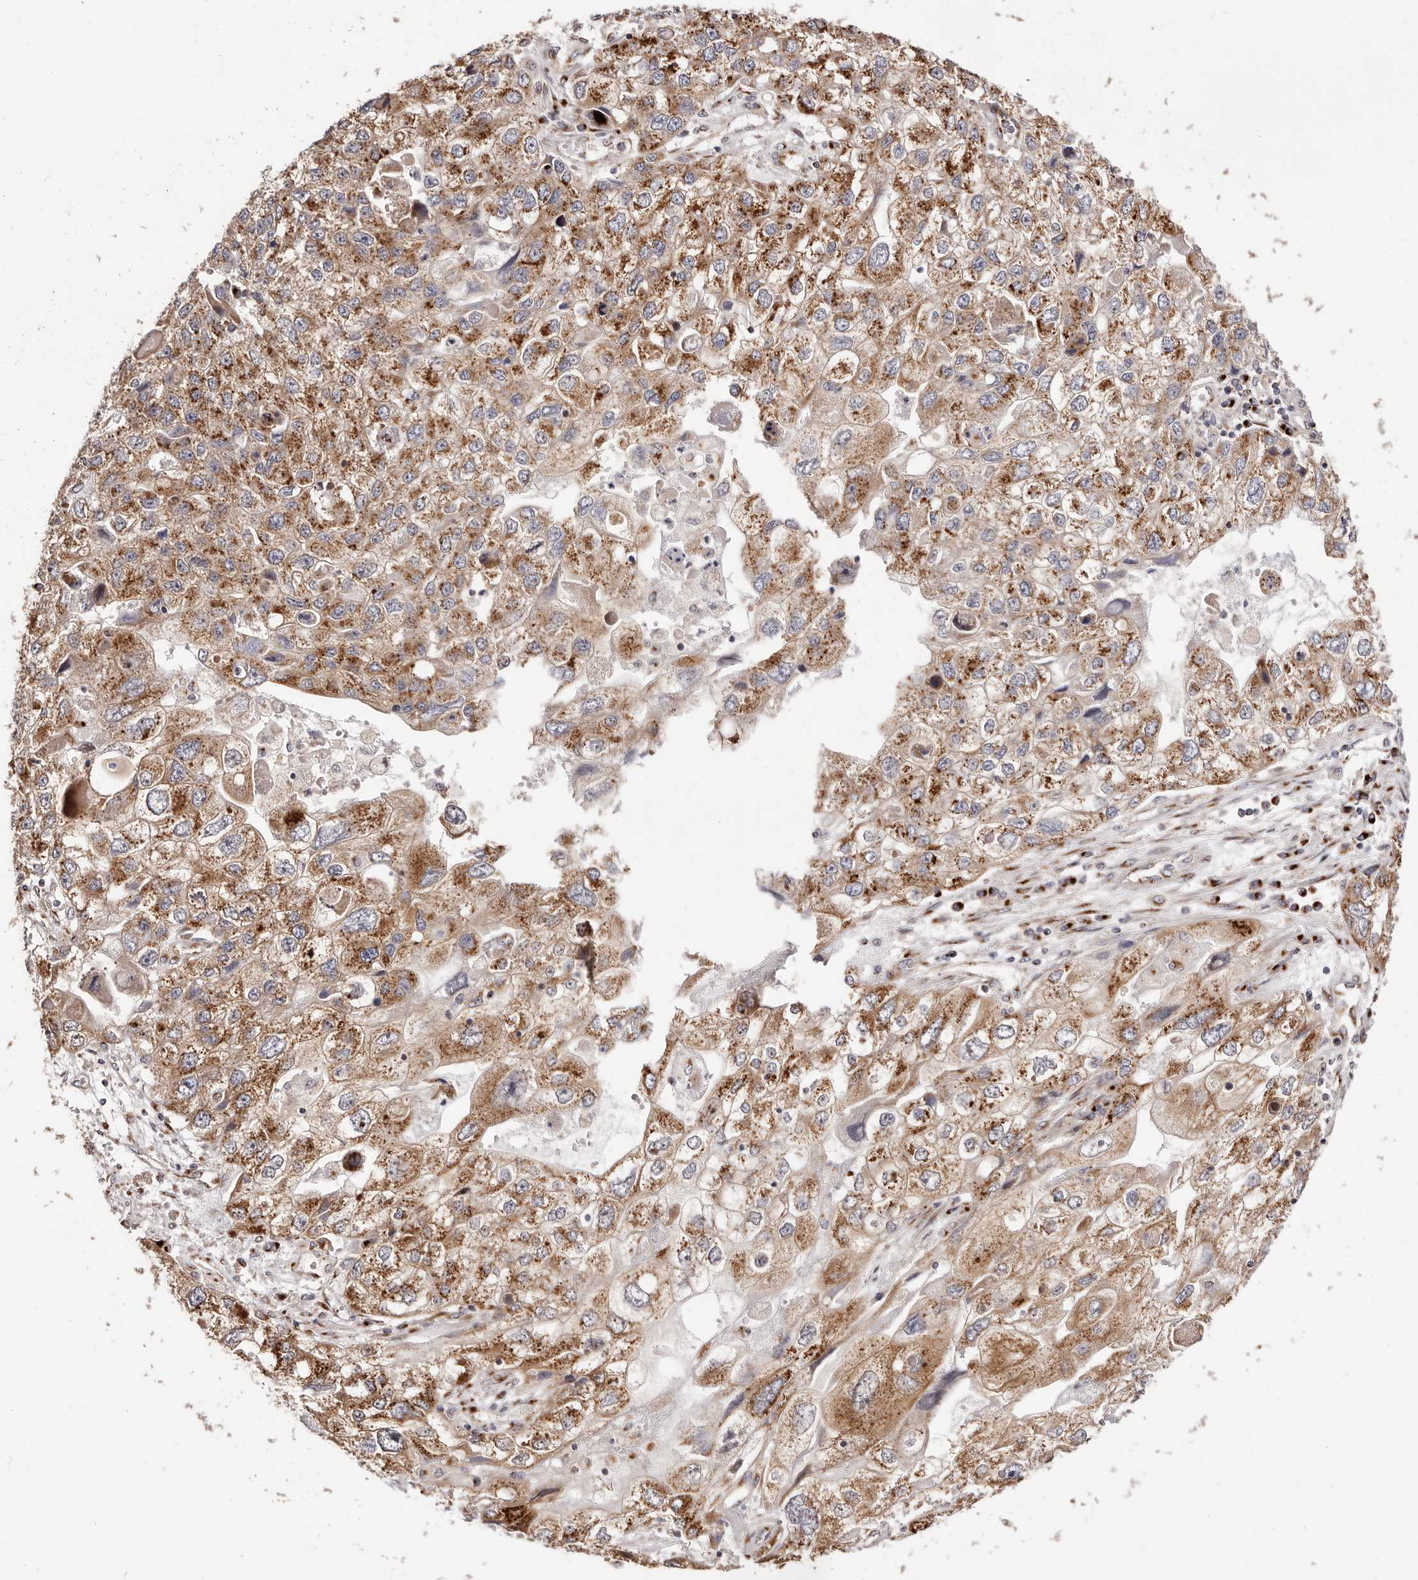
{"staining": {"intensity": "moderate", "quantity": ">75%", "location": "cytoplasmic/membranous"}, "tissue": "endometrial cancer", "cell_type": "Tumor cells", "image_type": "cancer", "snomed": [{"axis": "morphology", "description": "Adenocarcinoma, NOS"}, {"axis": "topography", "description": "Endometrium"}], "caption": "Protein expression by immunohistochemistry displays moderate cytoplasmic/membranous positivity in approximately >75% of tumor cells in adenocarcinoma (endometrial). The staining was performed using DAB (3,3'-diaminobenzidine) to visualize the protein expression in brown, while the nuclei were stained in blue with hematoxylin (Magnification: 20x).", "gene": "MAPK6", "patient": {"sex": "female", "age": 49}}